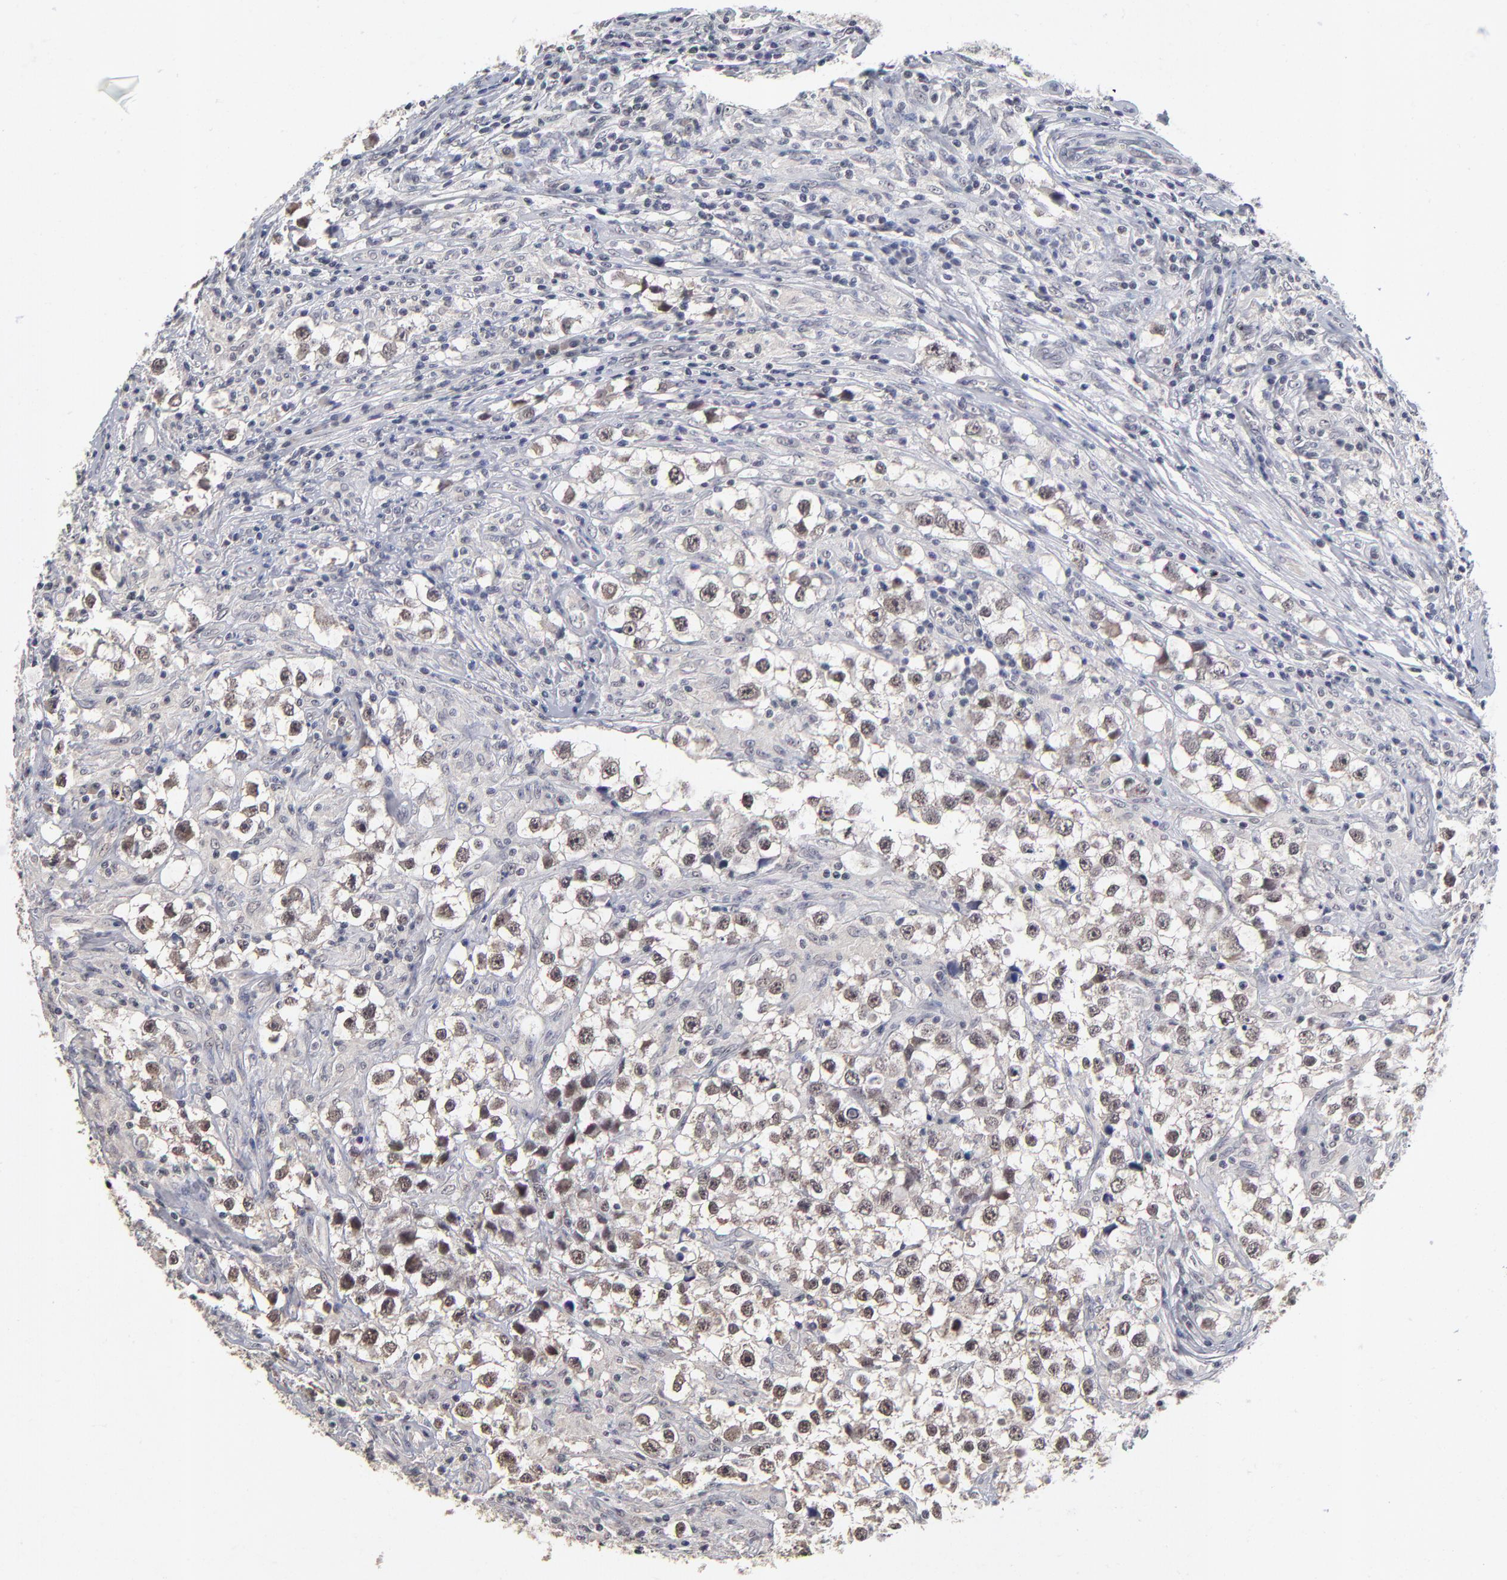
{"staining": {"intensity": "weak", "quantity": "<25%", "location": "nuclear"}, "tissue": "testis cancer", "cell_type": "Tumor cells", "image_type": "cancer", "snomed": [{"axis": "morphology", "description": "Seminoma, NOS"}, {"axis": "topography", "description": "Testis"}], "caption": "IHC image of human testis cancer stained for a protein (brown), which exhibits no expression in tumor cells. (Brightfield microscopy of DAB immunohistochemistry (IHC) at high magnification).", "gene": "WSB1", "patient": {"sex": "male", "age": 32}}